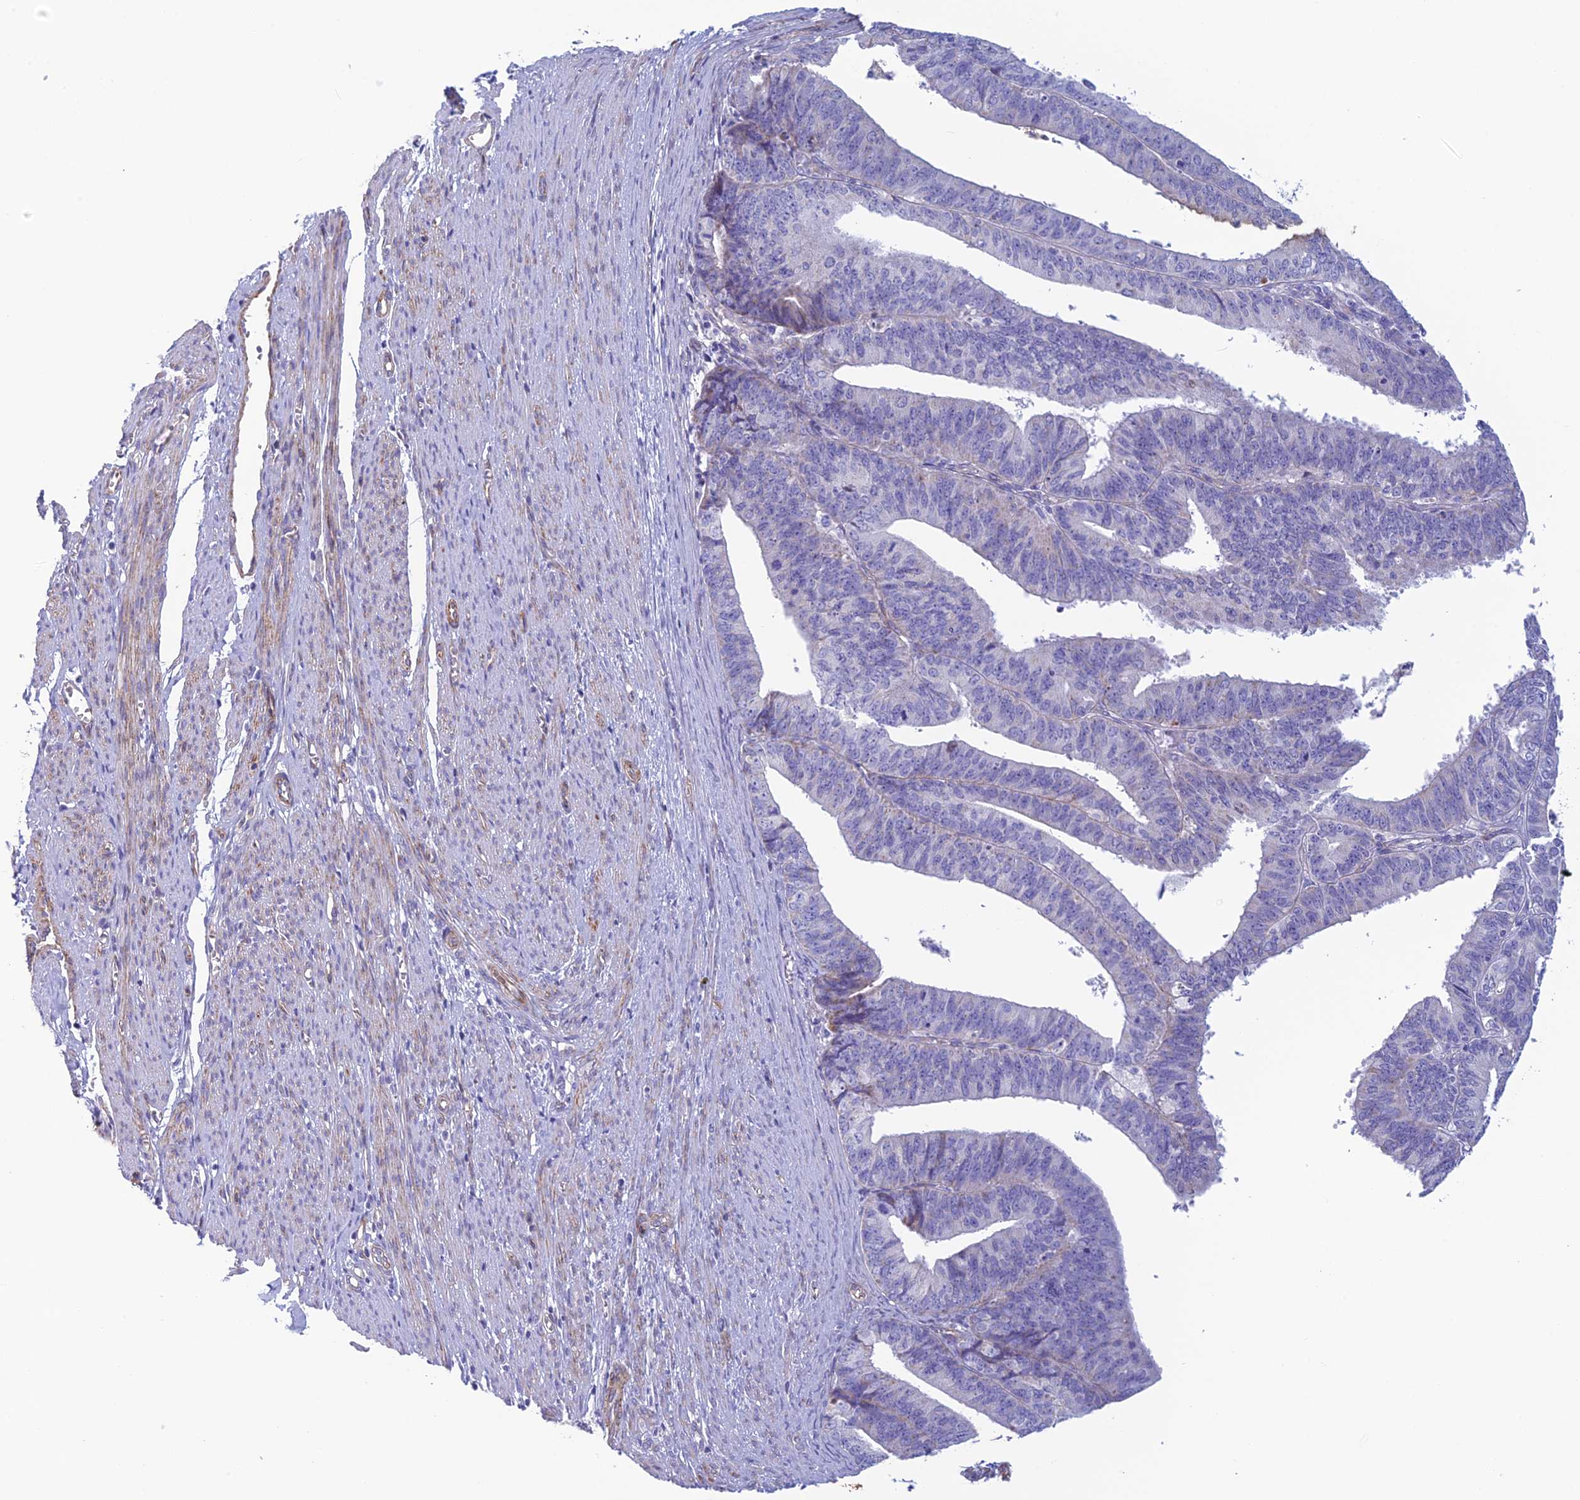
{"staining": {"intensity": "negative", "quantity": "none", "location": "none"}, "tissue": "endometrial cancer", "cell_type": "Tumor cells", "image_type": "cancer", "snomed": [{"axis": "morphology", "description": "Adenocarcinoma, NOS"}, {"axis": "topography", "description": "Endometrium"}], "caption": "Immunohistochemical staining of endometrial cancer reveals no significant staining in tumor cells.", "gene": "POMGNT1", "patient": {"sex": "female", "age": 73}}